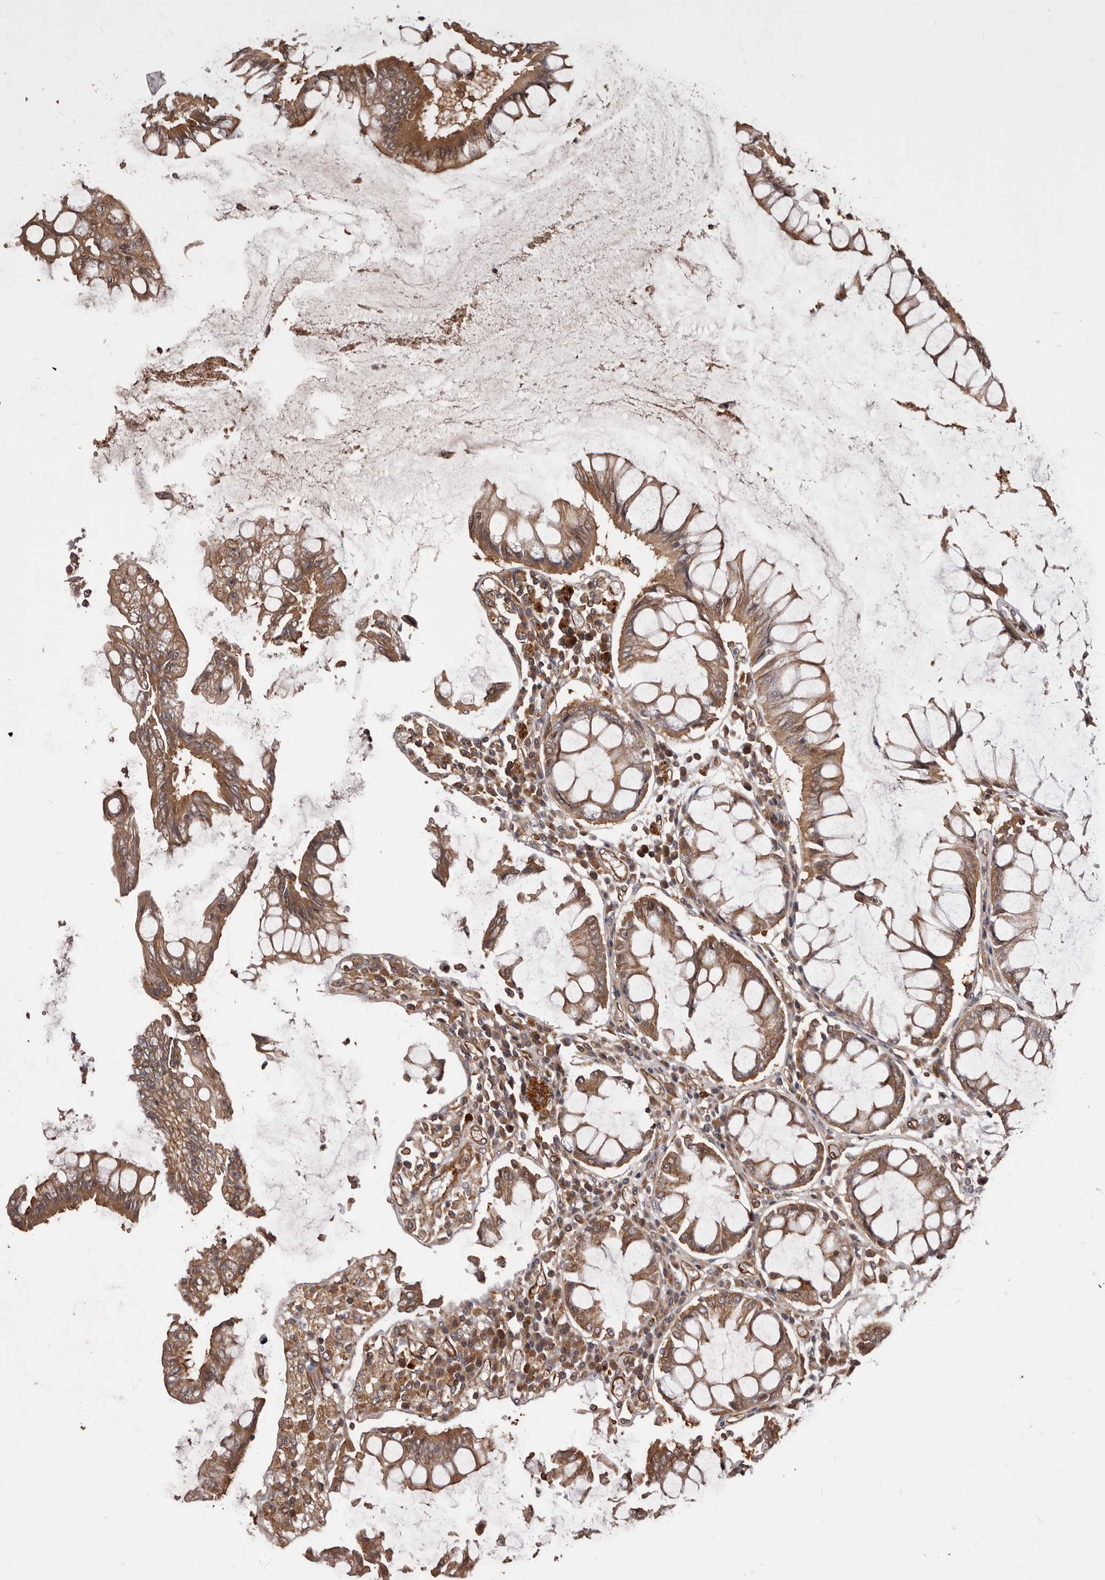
{"staining": {"intensity": "moderate", "quantity": ">75%", "location": "cytoplasmic/membranous"}, "tissue": "colorectal cancer", "cell_type": "Tumor cells", "image_type": "cancer", "snomed": [{"axis": "morphology", "description": "Adenocarcinoma, NOS"}, {"axis": "topography", "description": "Rectum"}], "caption": "Immunohistochemistry histopathology image of neoplastic tissue: colorectal adenocarcinoma stained using immunohistochemistry (IHC) reveals medium levels of moderate protein expression localized specifically in the cytoplasmic/membranous of tumor cells, appearing as a cytoplasmic/membranous brown color.", "gene": "GTPBP1", "patient": {"sex": "male", "age": 84}}